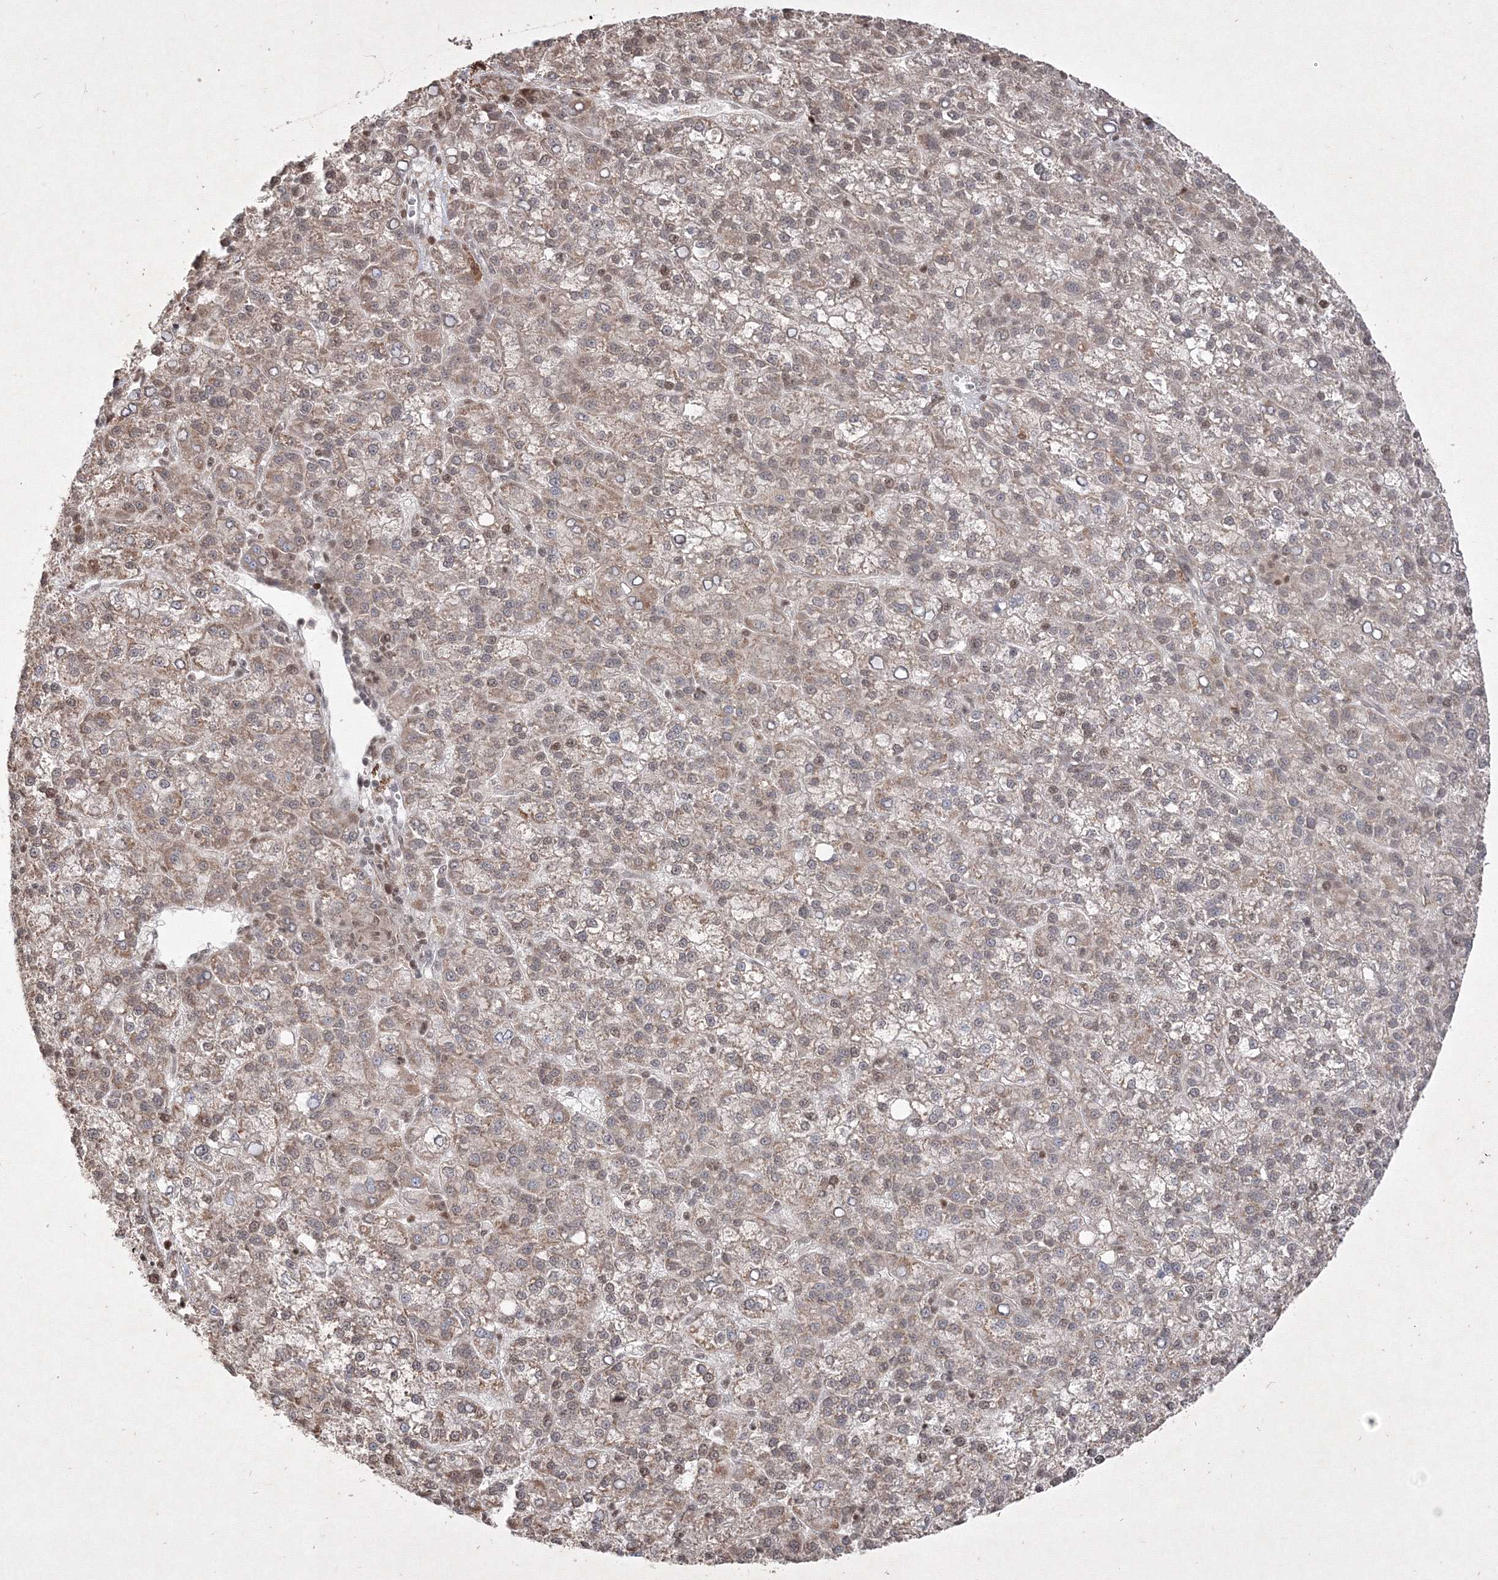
{"staining": {"intensity": "weak", "quantity": "<25%", "location": "cytoplasmic/membranous"}, "tissue": "liver cancer", "cell_type": "Tumor cells", "image_type": "cancer", "snomed": [{"axis": "morphology", "description": "Carcinoma, Hepatocellular, NOS"}, {"axis": "topography", "description": "Liver"}], "caption": "Liver hepatocellular carcinoma stained for a protein using immunohistochemistry (IHC) displays no staining tumor cells.", "gene": "TAB1", "patient": {"sex": "female", "age": 58}}